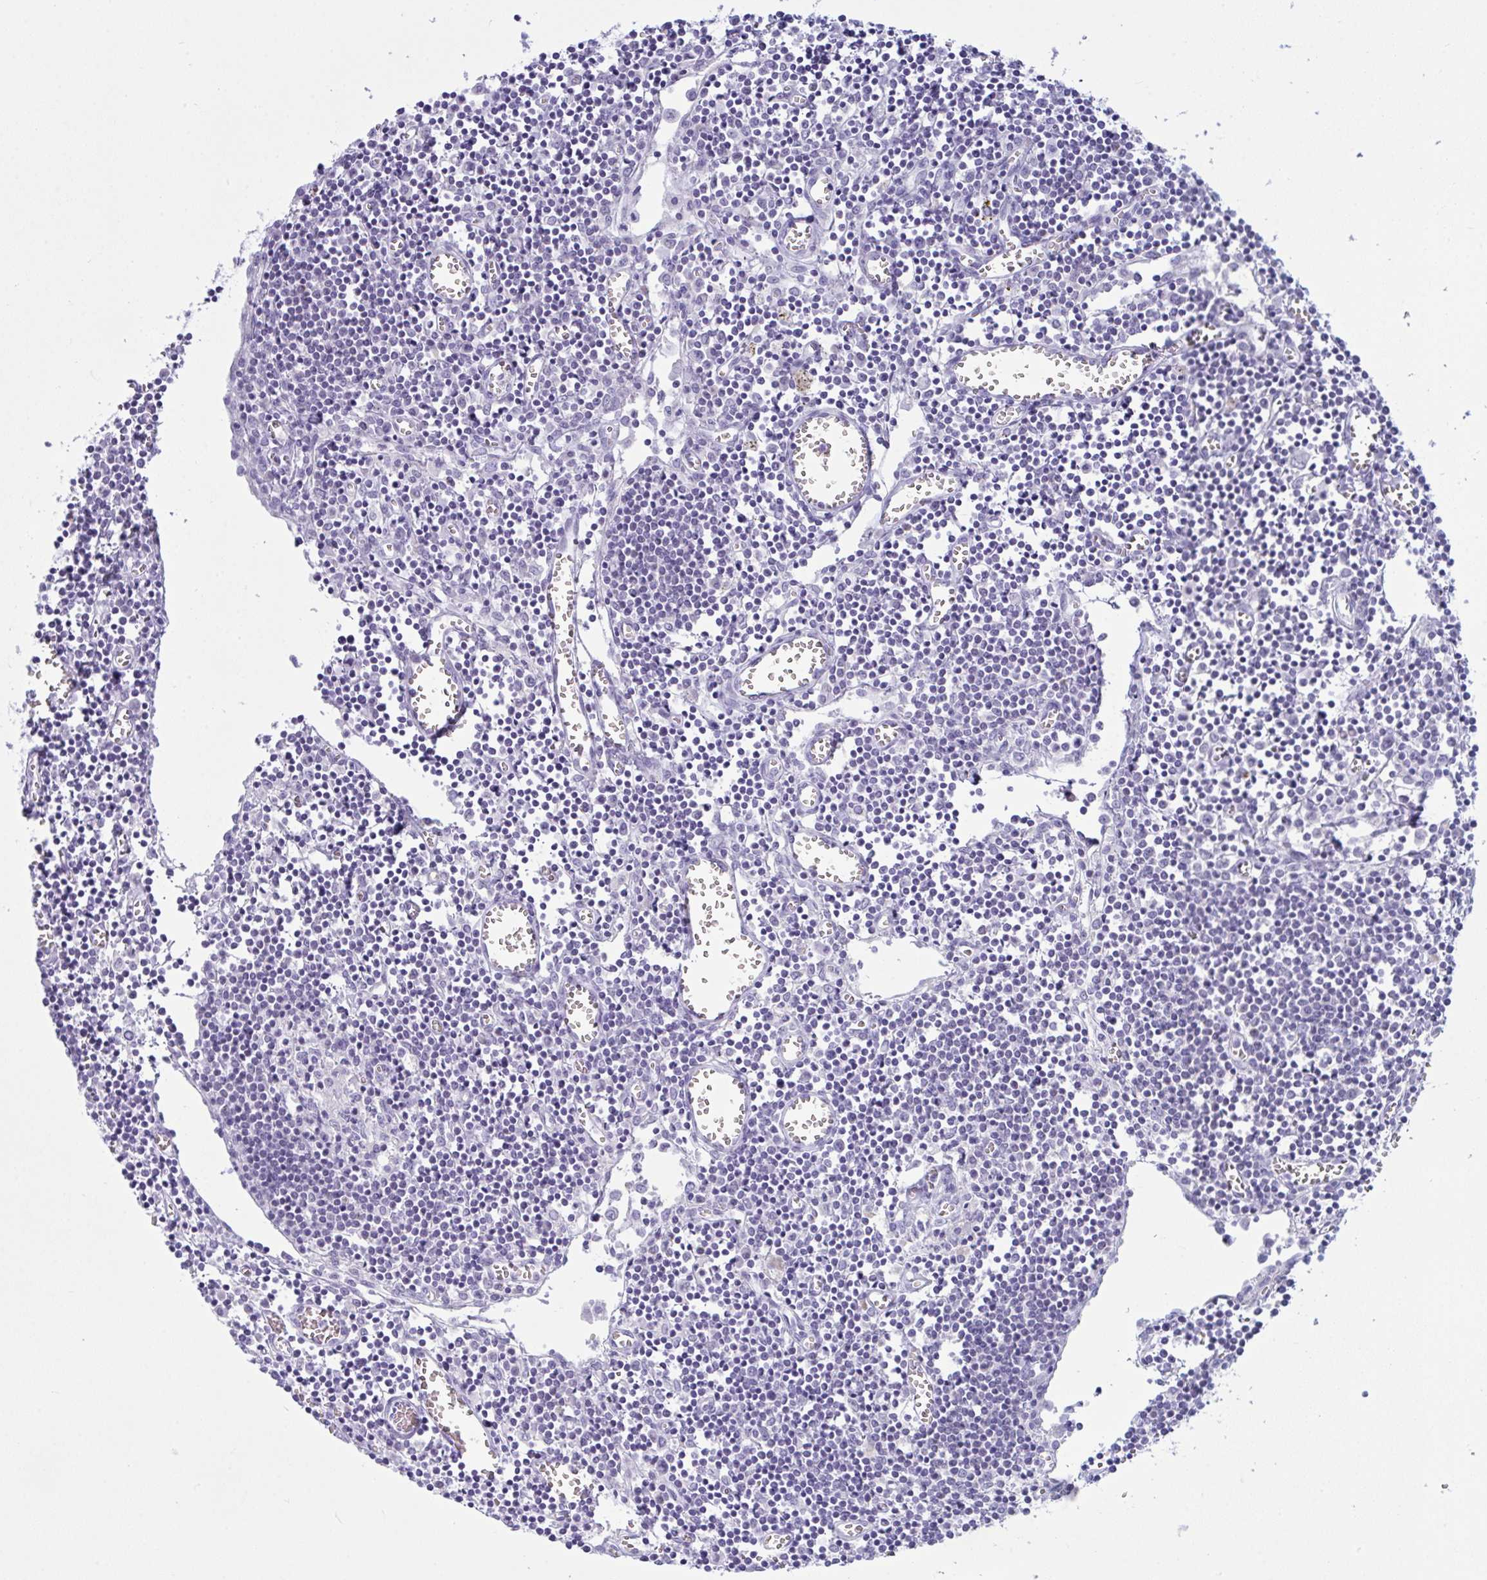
{"staining": {"intensity": "negative", "quantity": "none", "location": "none"}, "tissue": "lymph node", "cell_type": "Germinal center cells", "image_type": "normal", "snomed": [{"axis": "morphology", "description": "Normal tissue, NOS"}, {"axis": "topography", "description": "Lymph node"}], "caption": "IHC histopathology image of benign lymph node: human lymph node stained with DAB reveals no significant protein staining in germinal center cells.", "gene": "BBS1", "patient": {"sex": "male", "age": 66}}